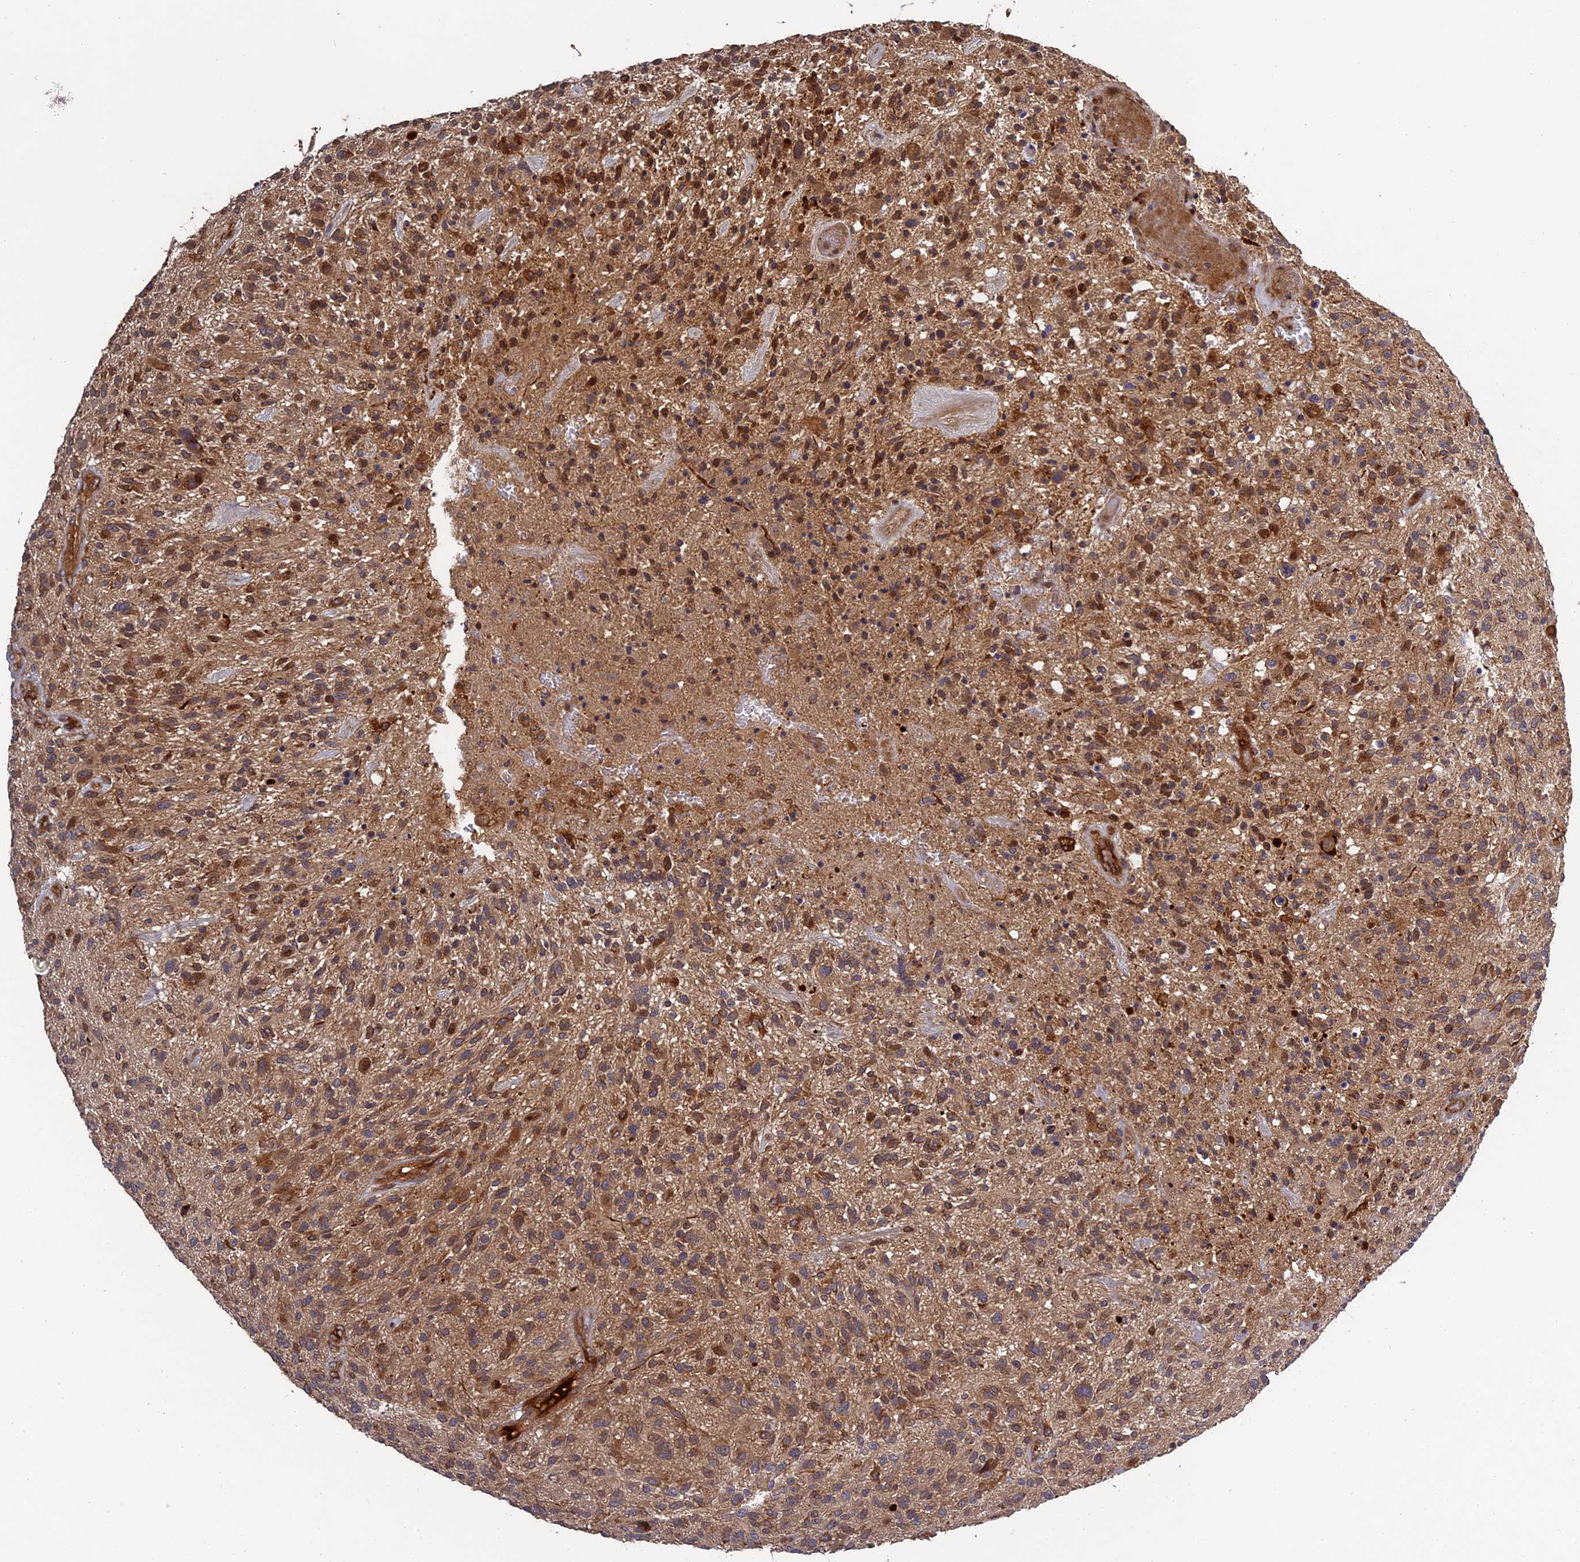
{"staining": {"intensity": "moderate", "quantity": ">75%", "location": "cytoplasmic/membranous"}, "tissue": "glioma", "cell_type": "Tumor cells", "image_type": "cancer", "snomed": [{"axis": "morphology", "description": "Glioma, malignant, High grade"}, {"axis": "topography", "description": "Brain"}], "caption": "A medium amount of moderate cytoplasmic/membranous expression is appreciated in approximately >75% of tumor cells in malignant high-grade glioma tissue.", "gene": "TMUB2", "patient": {"sex": "male", "age": 47}}